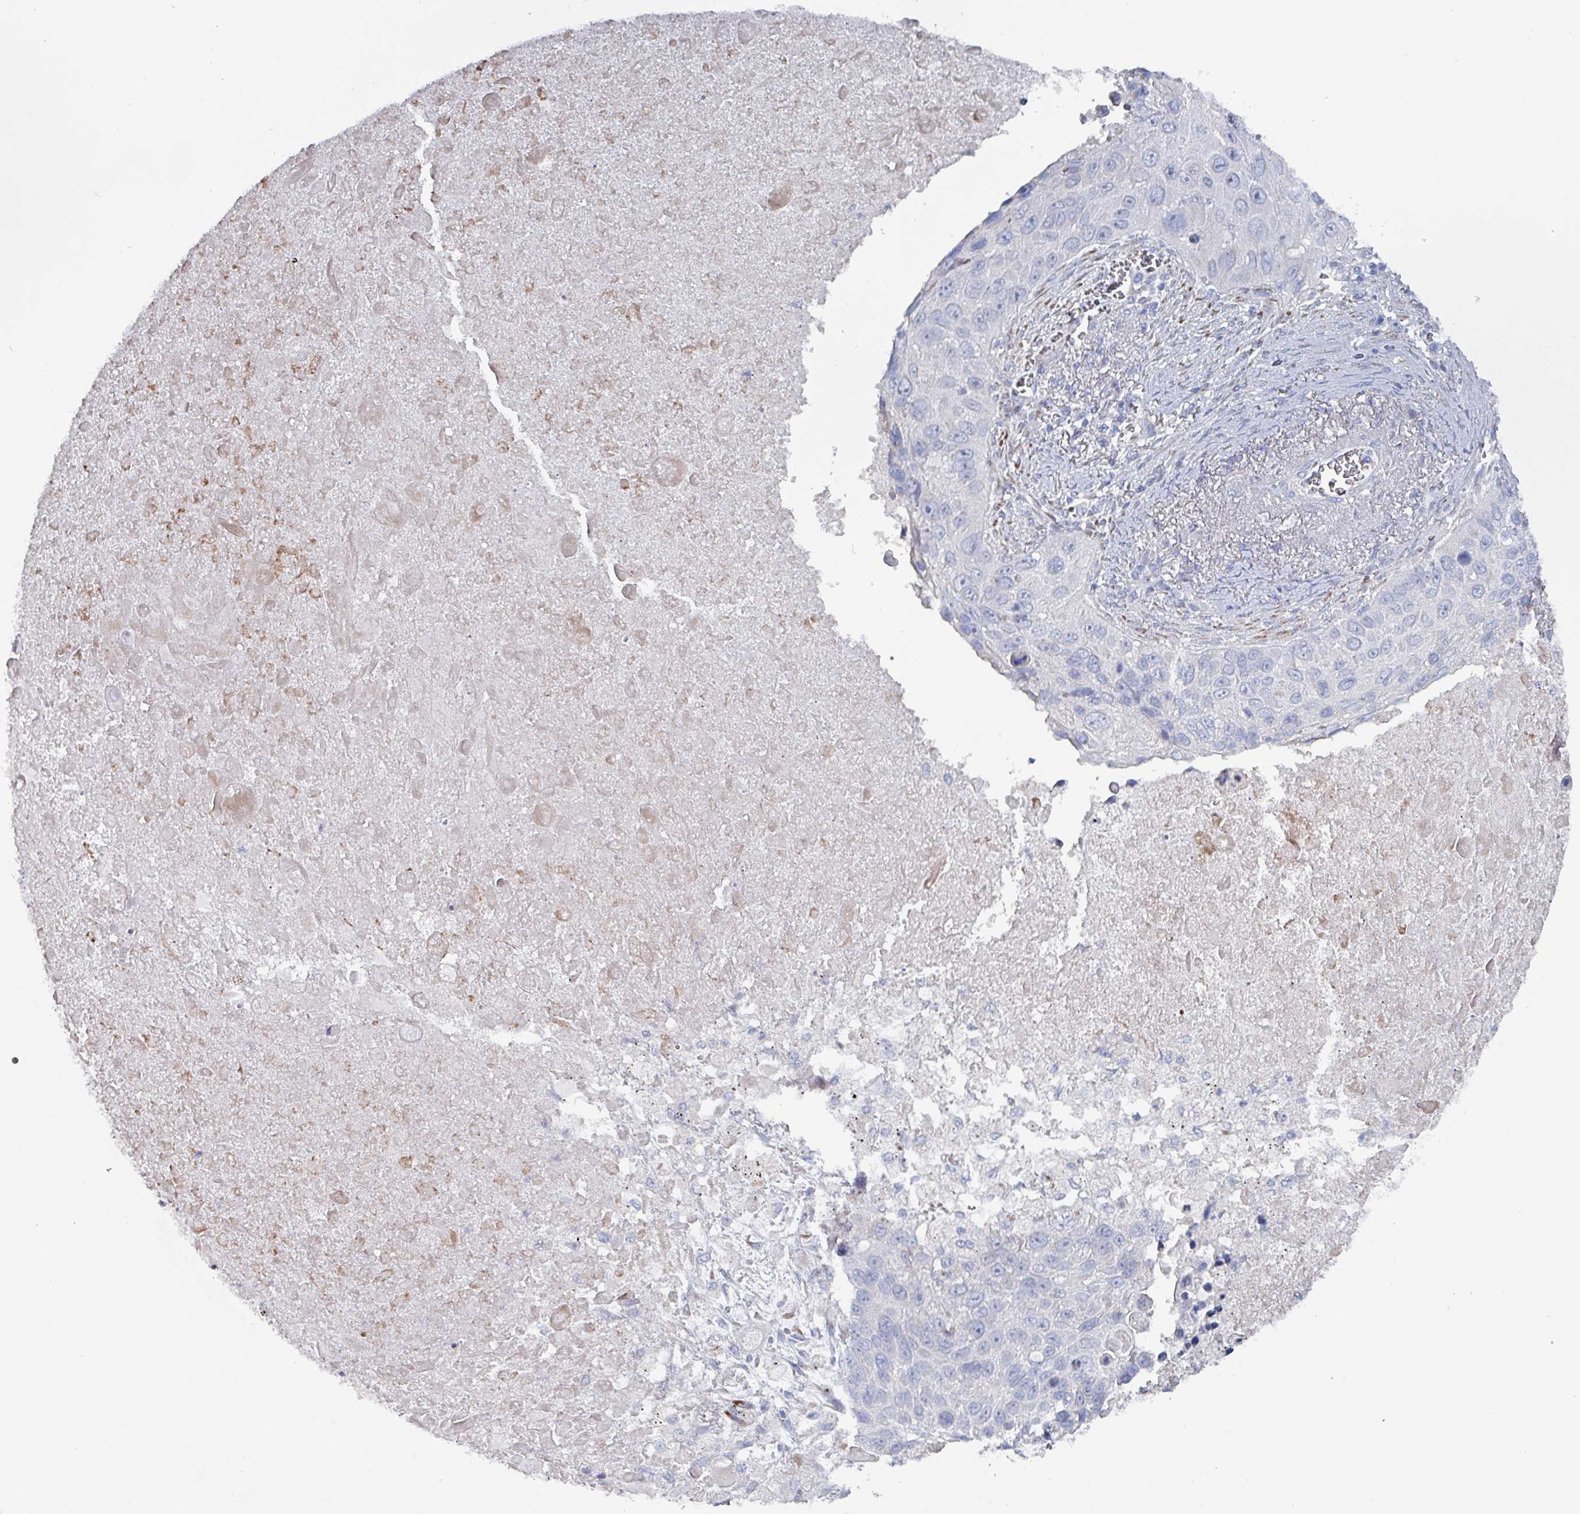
{"staining": {"intensity": "negative", "quantity": "none", "location": "none"}, "tissue": "lung cancer", "cell_type": "Tumor cells", "image_type": "cancer", "snomed": [{"axis": "morphology", "description": "Squamous cell carcinoma, NOS"}, {"axis": "topography", "description": "Lung"}], "caption": "The image demonstrates no staining of tumor cells in lung cancer (squamous cell carcinoma).", "gene": "DRD5", "patient": {"sex": "male", "age": 66}}